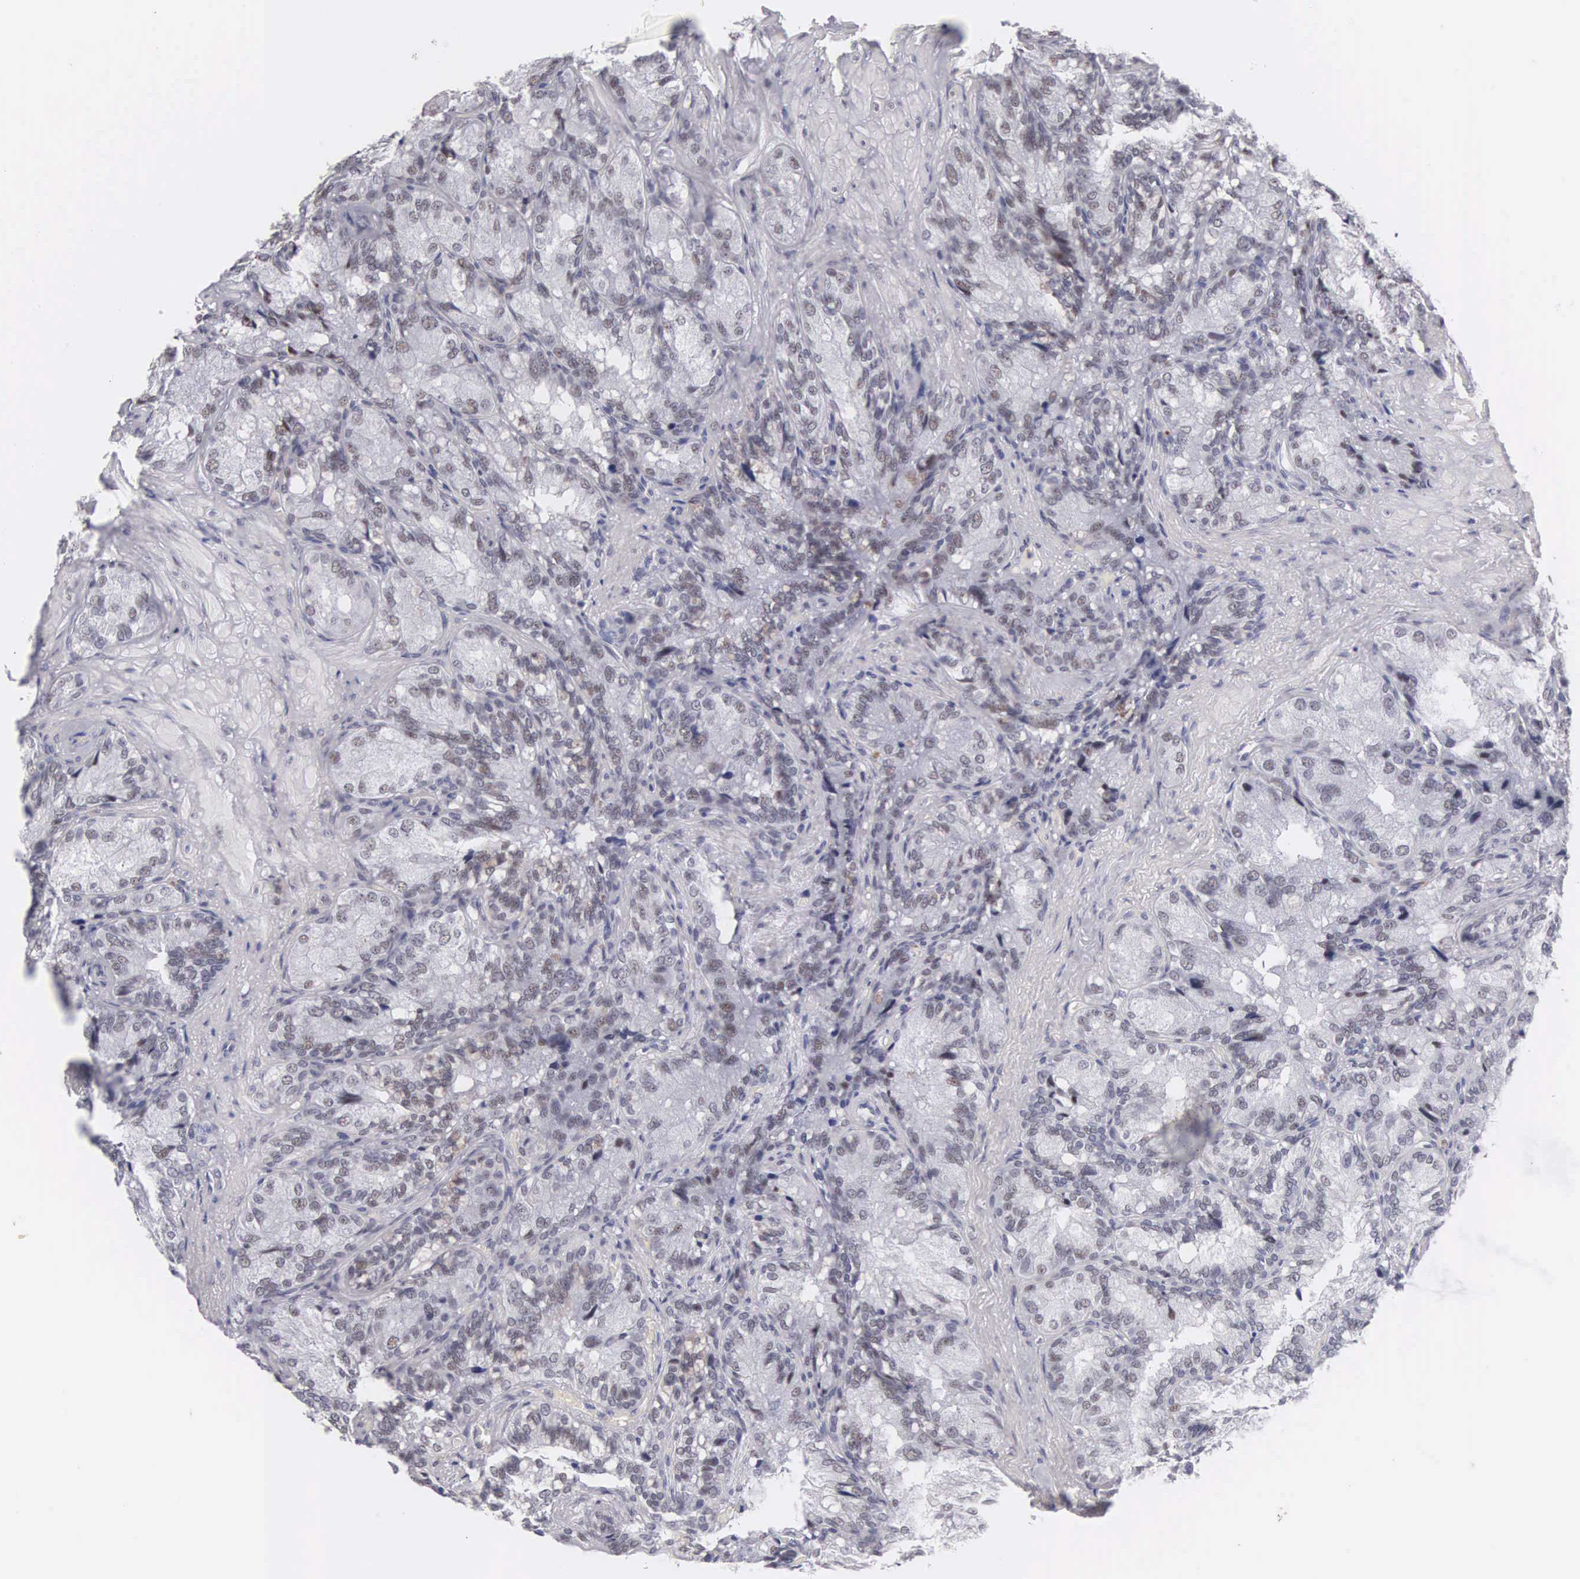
{"staining": {"intensity": "weak", "quantity": "<25%", "location": "nuclear"}, "tissue": "seminal vesicle", "cell_type": "Glandular cells", "image_type": "normal", "snomed": [{"axis": "morphology", "description": "Normal tissue, NOS"}, {"axis": "topography", "description": "Seminal veicle"}], "caption": "Histopathology image shows no significant protein expression in glandular cells of normal seminal vesicle. The staining is performed using DAB (3,3'-diaminobenzidine) brown chromogen with nuclei counter-stained in using hematoxylin.", "gene": "FAM47A", "patient": {"sex": "male", "age": 69}}